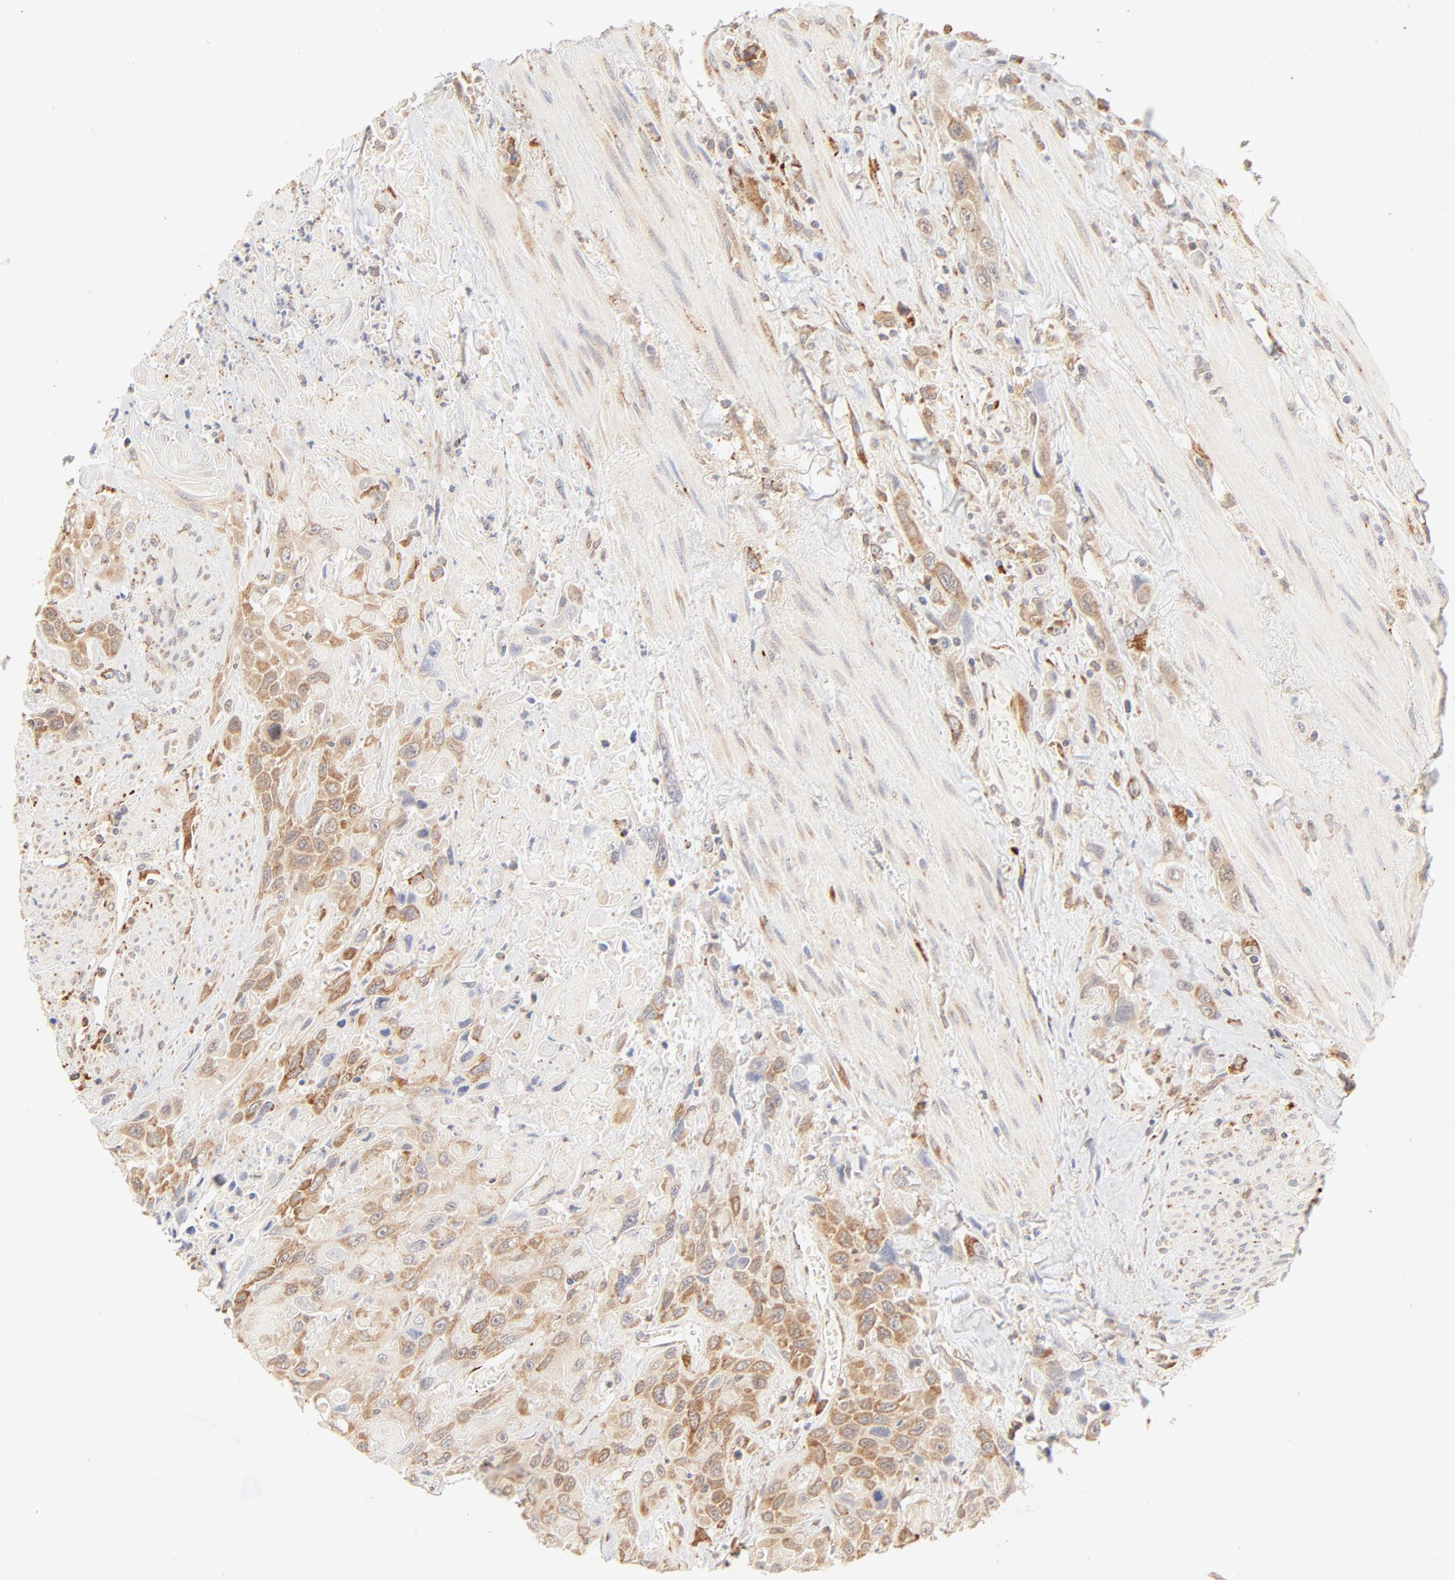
{"staining": {"intensity": "moderate", "quantity": ">75%", "location": "cytoplasmic/membranous"}, "tissue": "urothelial cancer", "cell_type": "Tumor cells", "image_type": "cancer", "snomed": [{"axis": "morphology", "description": "Urothelial carcinoma, High grade"}, {"axis": "topography", "description": "Urinary bladder"}], "caption": "Urothelial carcinoma (high-grade) stained for a protein (brown) demonstrates moderate cytoplasmic/membranous positive staining in about >75% of tumor cells.", "gene": "PARP12", "patient": {"sex": "female", "age": 84}}